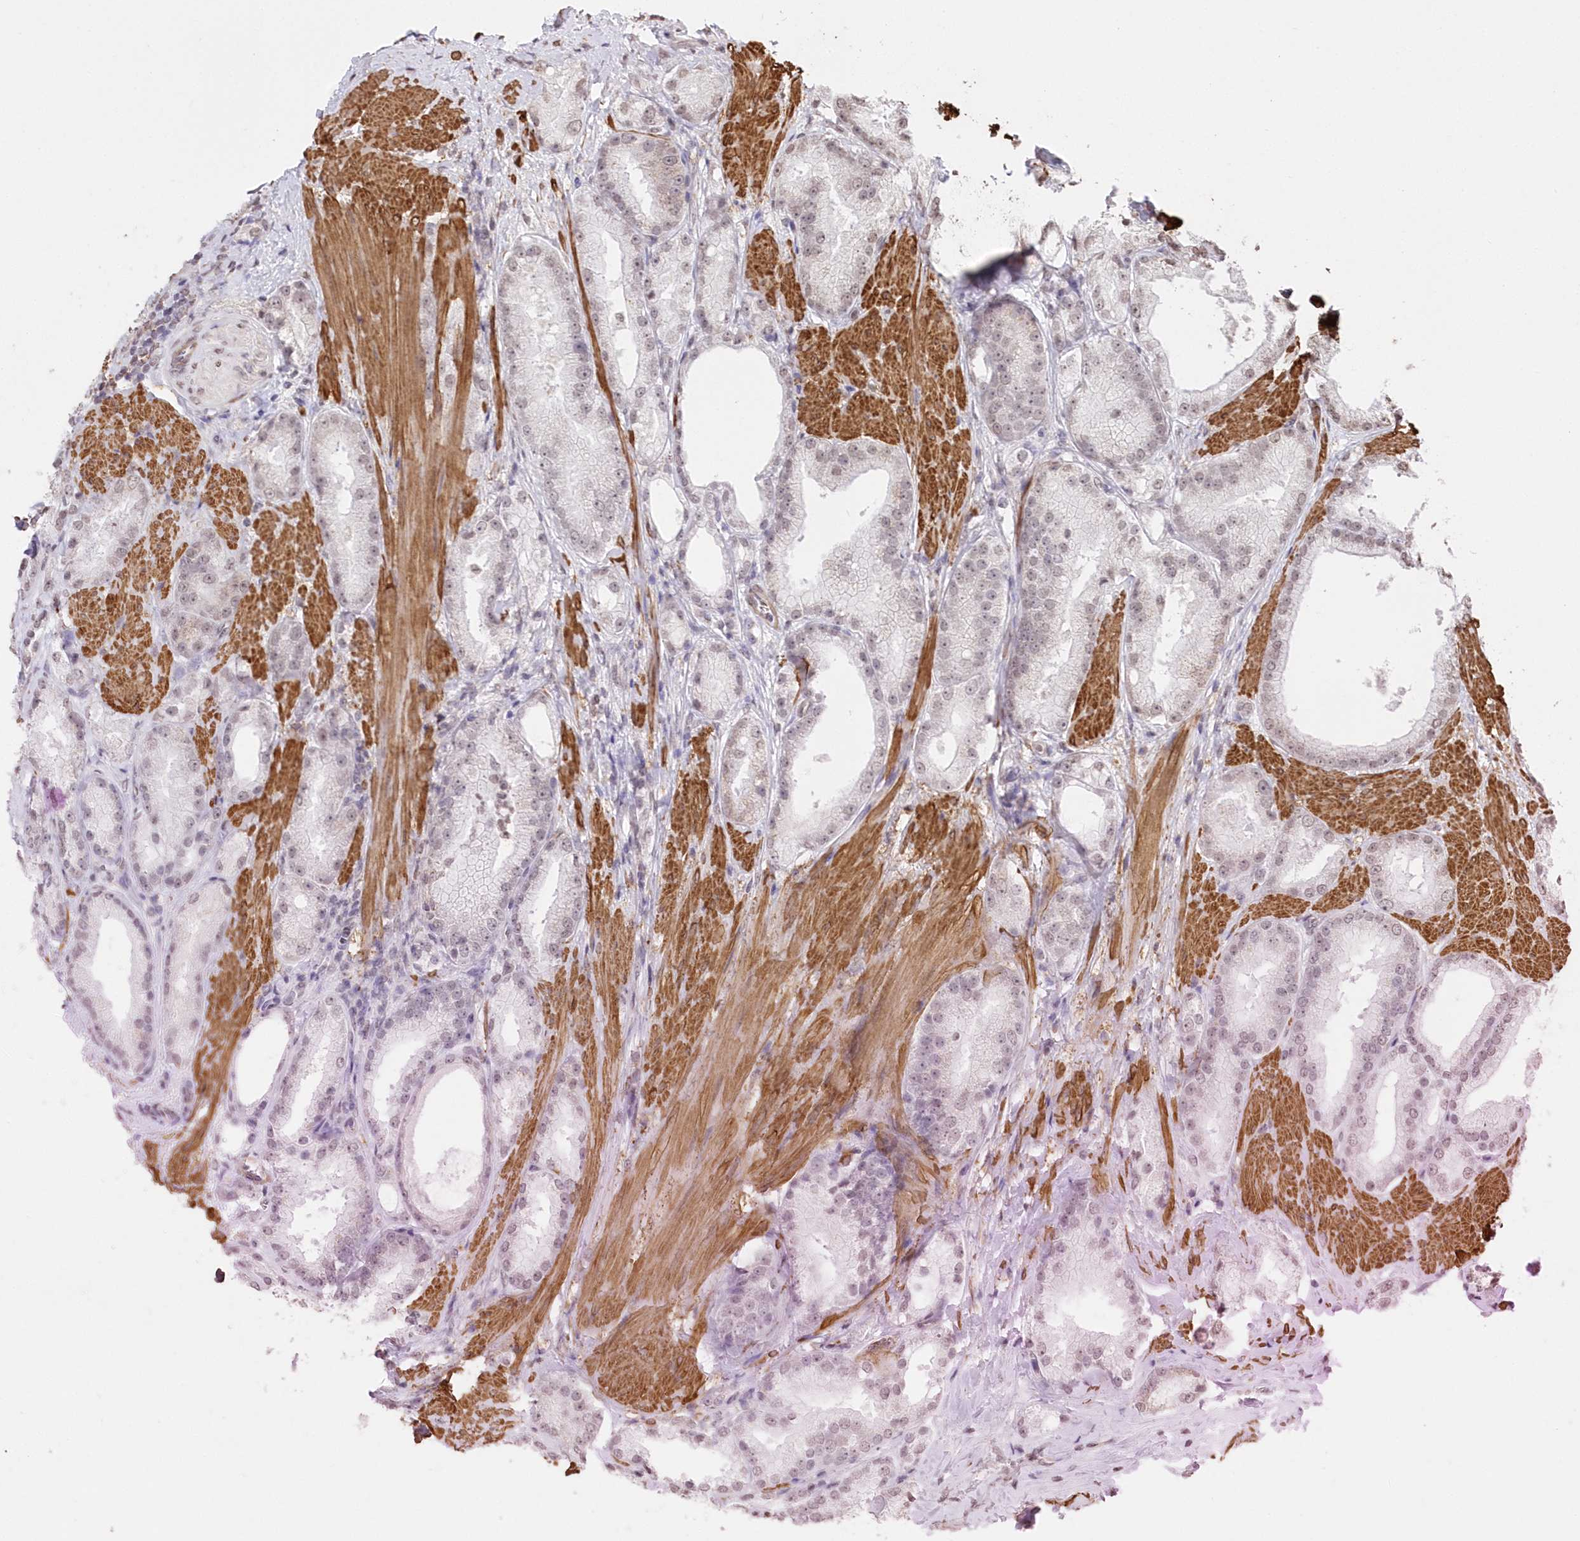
{"staining": {"intensity": "negative", "quantity": "none", "location": "none"}, "tissue": "prostate cancer", "cell_type": "Tumor cells", "image_type": "cancer", "snomed": [{"axis": "morphology", "description": "Adenocarcinoma, Low grade"}, {"axis": "topography", "description": "Prostate"}], "caption": "A high-resolution histopathology image shows immunohistochemistry staining of adenocarcinoma (low-grade) (prostate), which displays no significant staining in tumor cells. (DAB immunohistochemistry (IHC), high magnification).", "gene": "RBM27", "patient": {"sex": "male", "age": 67}}